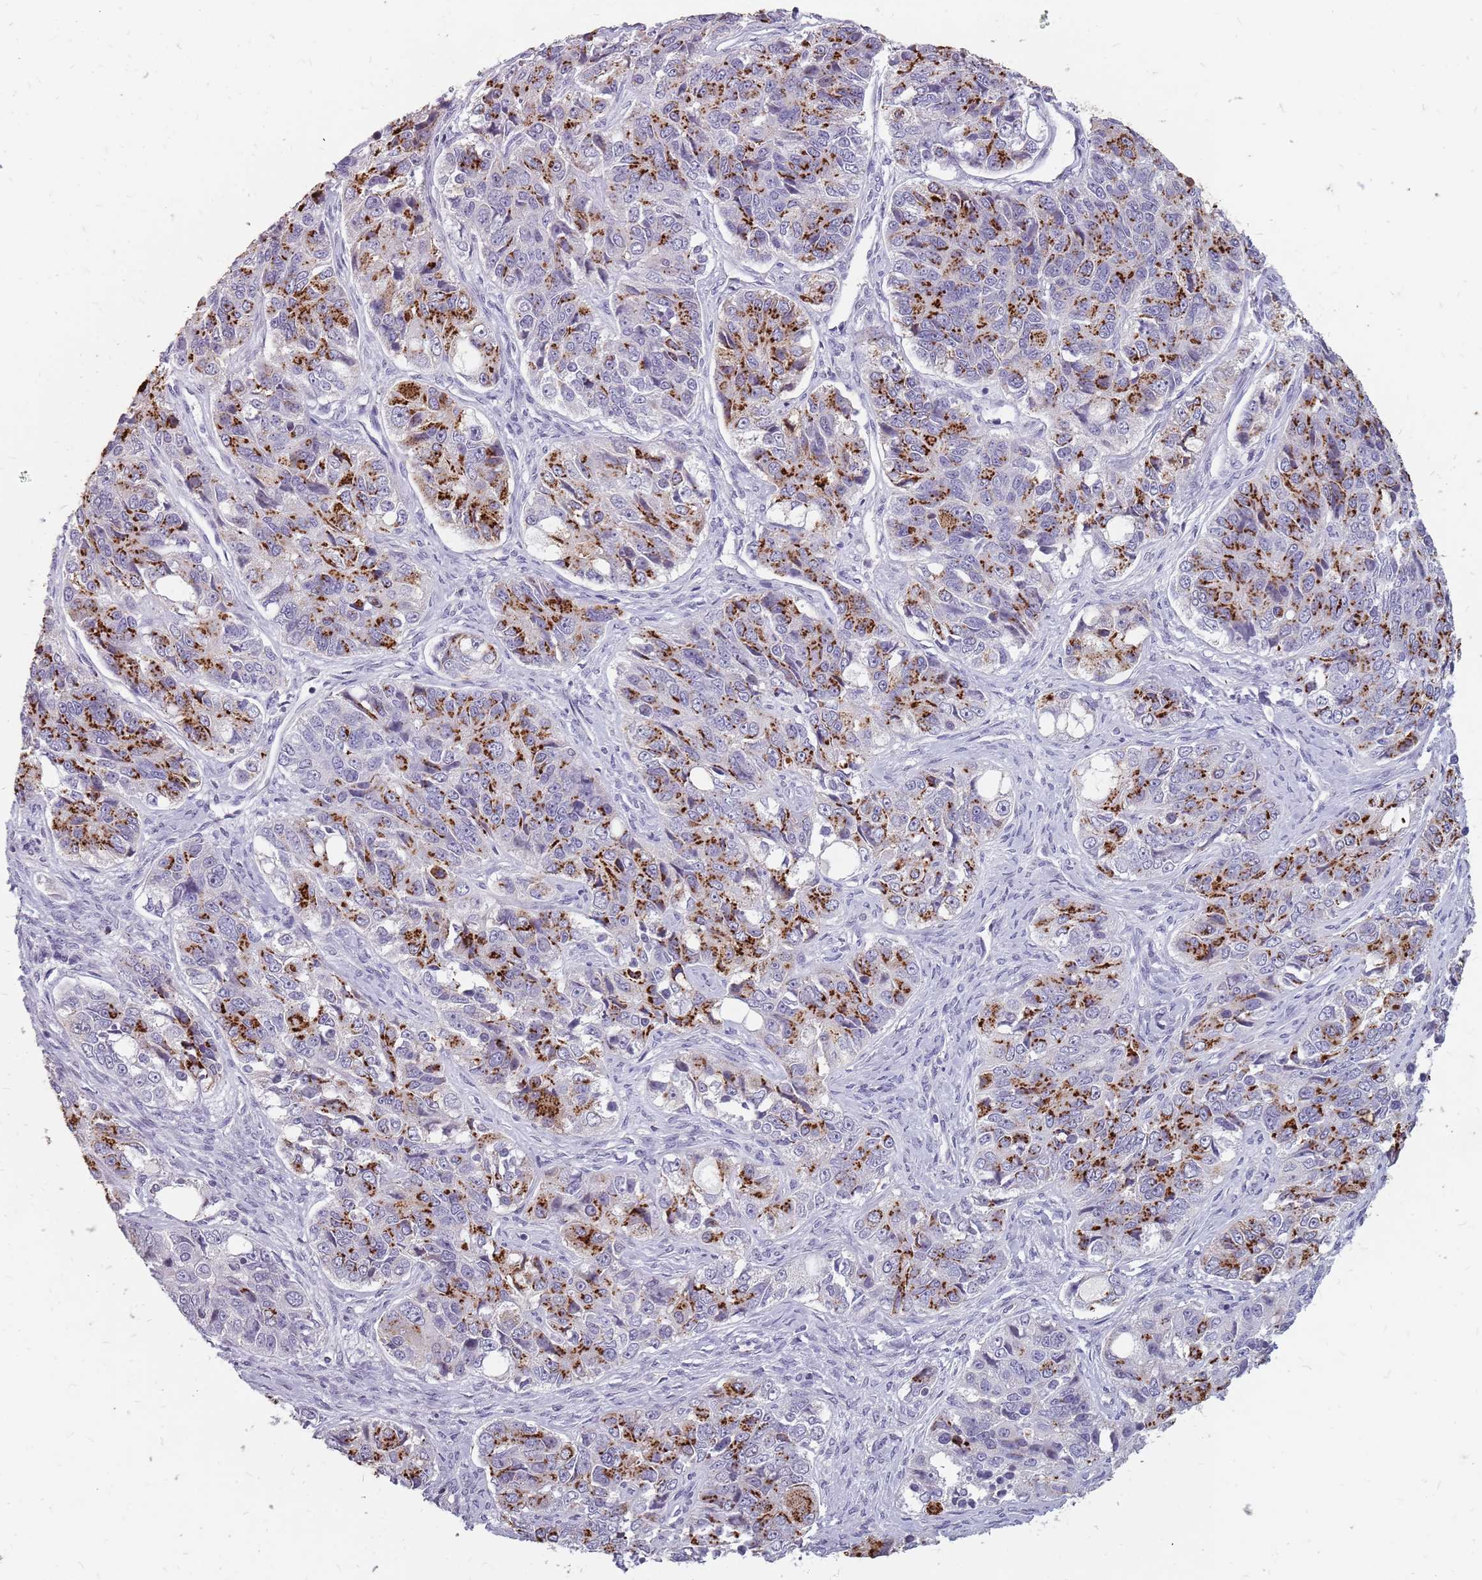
{"staining": {"intensity": "strong", "quantity": "25%-75%", "location": "cytoplasmic/membranous"}, "tissue": "ovarian cancer", "cell_type": "Tumor cells", "image_type": "cancer", "snomed": [{"axis": "morphology", "description": "Carcinoma, endometroid"}, {"axis": "topography", "description": "Ovary"}], "caption": "Strong cytoplasmic/membranous staining for a protein is identified in approximately 25%-75% of tumor cells of ovarian endometroid carcinoma using immunohistochemistry (IHC).", "gene": "NEK6", "patient": {"sex": "female", "age": 51}}